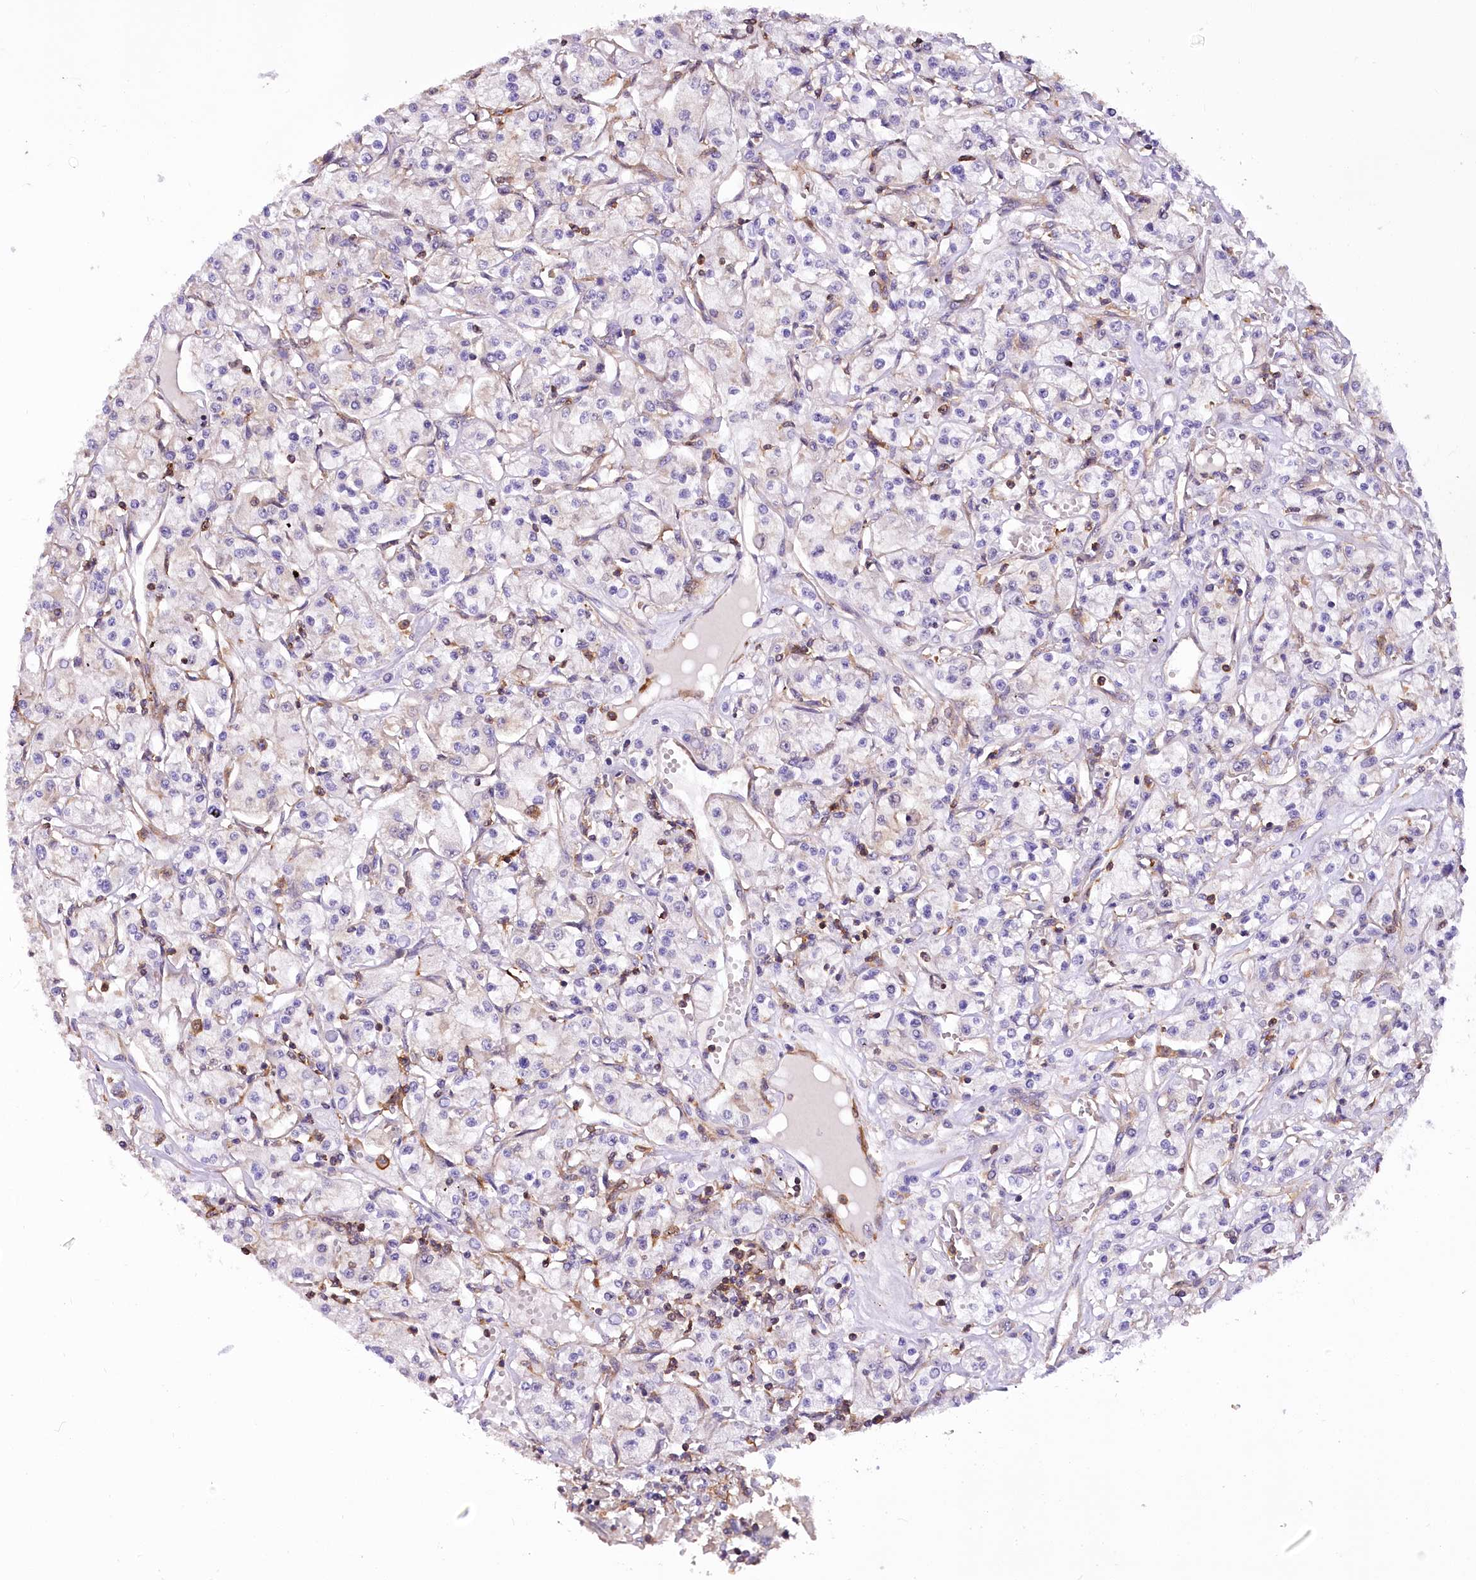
{"staining": {"intensity": "negative", "quantity": "none", "location": "none"}, "tissue": "renal cancer", "cell_type": "Tumor cells", "image_type": "cancer", "snomed": [{"axis": "morphology", "description": "Adenocarcinoma, NOS"}, {"axis": "topography", "description": "Kidney"}], "caption": "An IHC image of renal cancer (adenocarcinoma) is shown. There is no staining in tumor cells of renal cancer (adenocarcinoma). (DAB (3,3'-diaminobenzidine) immunohistochemistry, high magnification).", "gene": "DPP3", "patient": {"sex": "female", "age": 59}}